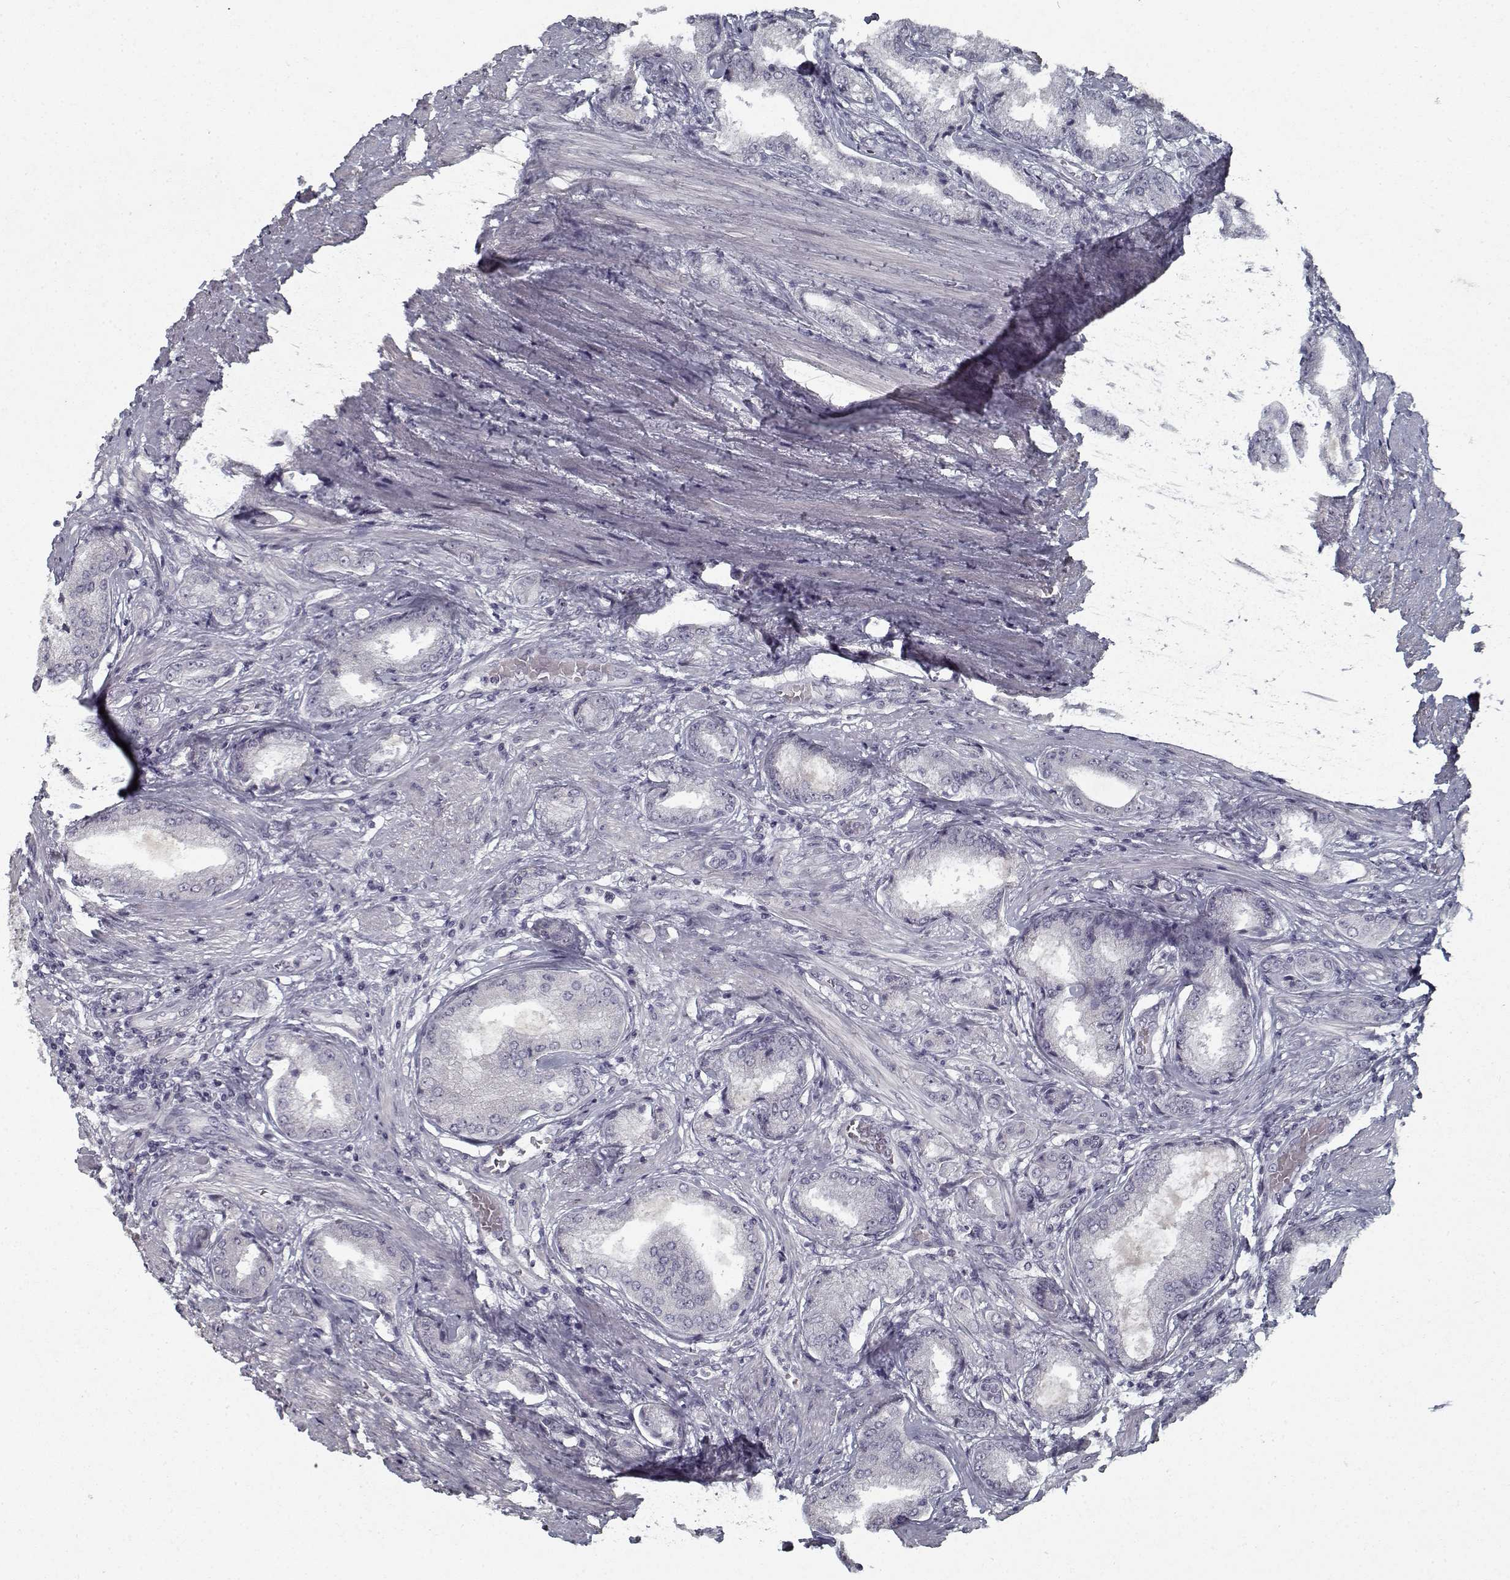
{"staining": {"intensity": "negative", "quantity": "none", "location": "none"}, "tissue": "prostate cancer", "cell_type": "Tumor cells", "image_type": "cancer", "snomed": [{"axis": "morphology", "description": "Adenocarcinoma, NOS"}, {"axis": "topography", "description": "Prostate"}], "caption": "Protein analysis of adenocarcinoma (prostate) exhibits no significant positivity in tumor cells.", "gene": "GAD2", "patient": {"sex": "male", "age": 63}}